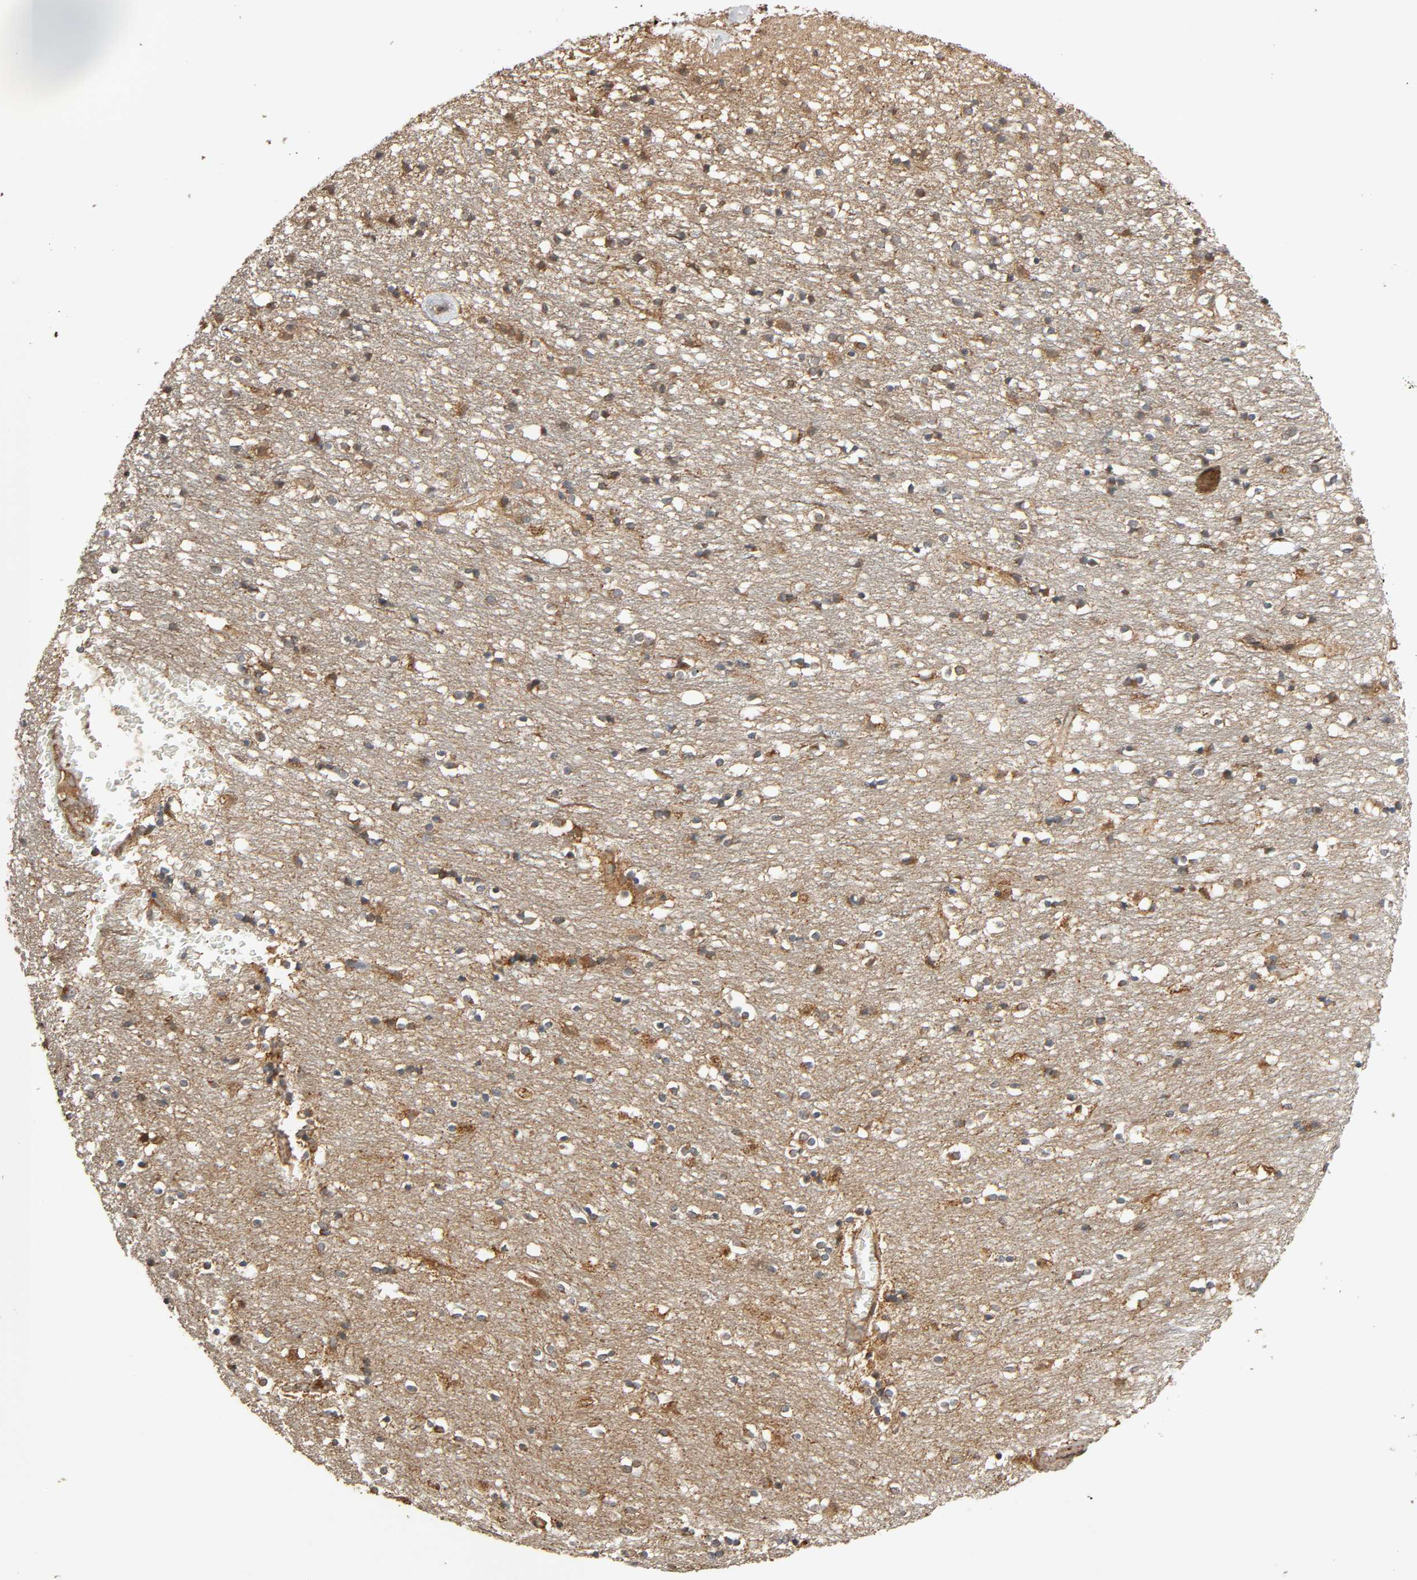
{"staining": {"intensity": "moderate", "quantity": ">75%", "location": "cytoplasmic/membranous"}, "tissue": "caudate", "cell_type": "Glial cells", "image_type": "normal", "snomed": [{"axis": "morphology", "description": "Normal tissue, NOS"}, {"axis": "topography", "description": "Lateral ventricle wall"}], "caption": "Protein staining of normal caudate demonstrates moderate cytoplasmic/membranous staining in approximately >75% of glial cells. Nuclei are stained in blue.", "gene": "MAP3K8", "patient": {"sex": "female", "age": 54}}